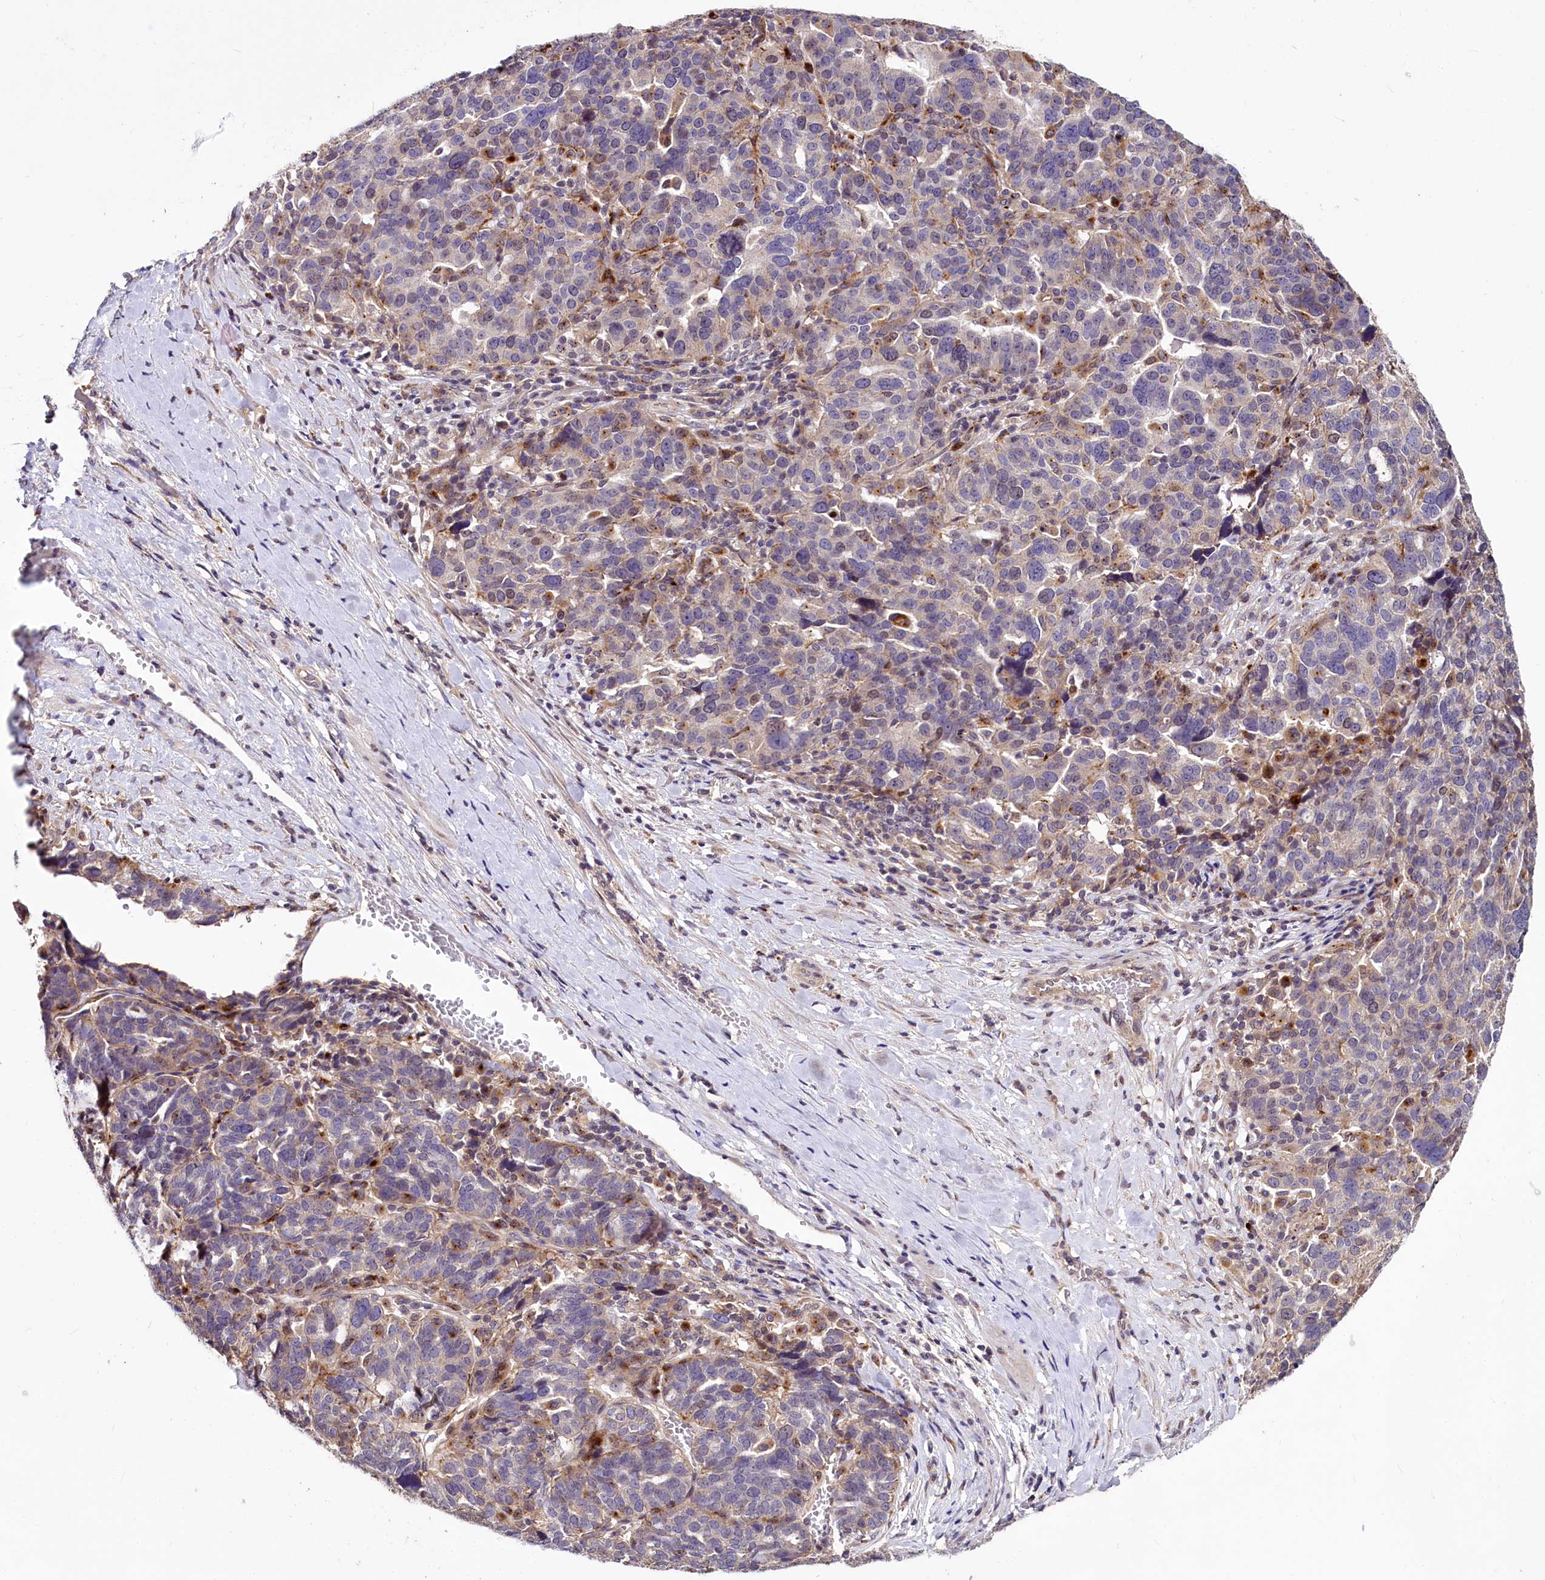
{"staining": {"intensity": "negative", "quantity": "none", "location": "none"}, "tissue": "ovarian cancer", "cell_type": "Tumor cells", "image_type": "cancer", "snomed": [{"axis": "morphology", "description": "Cystadenocarcinoma, serous, NOS"}, {"axis": "topography", "description": "Ovary"}], "caption": "Tumor cells show no significant expression in ovarian cancer.", "gene": "C11orf86", "patient": {"sex": "female", "age": 59}}